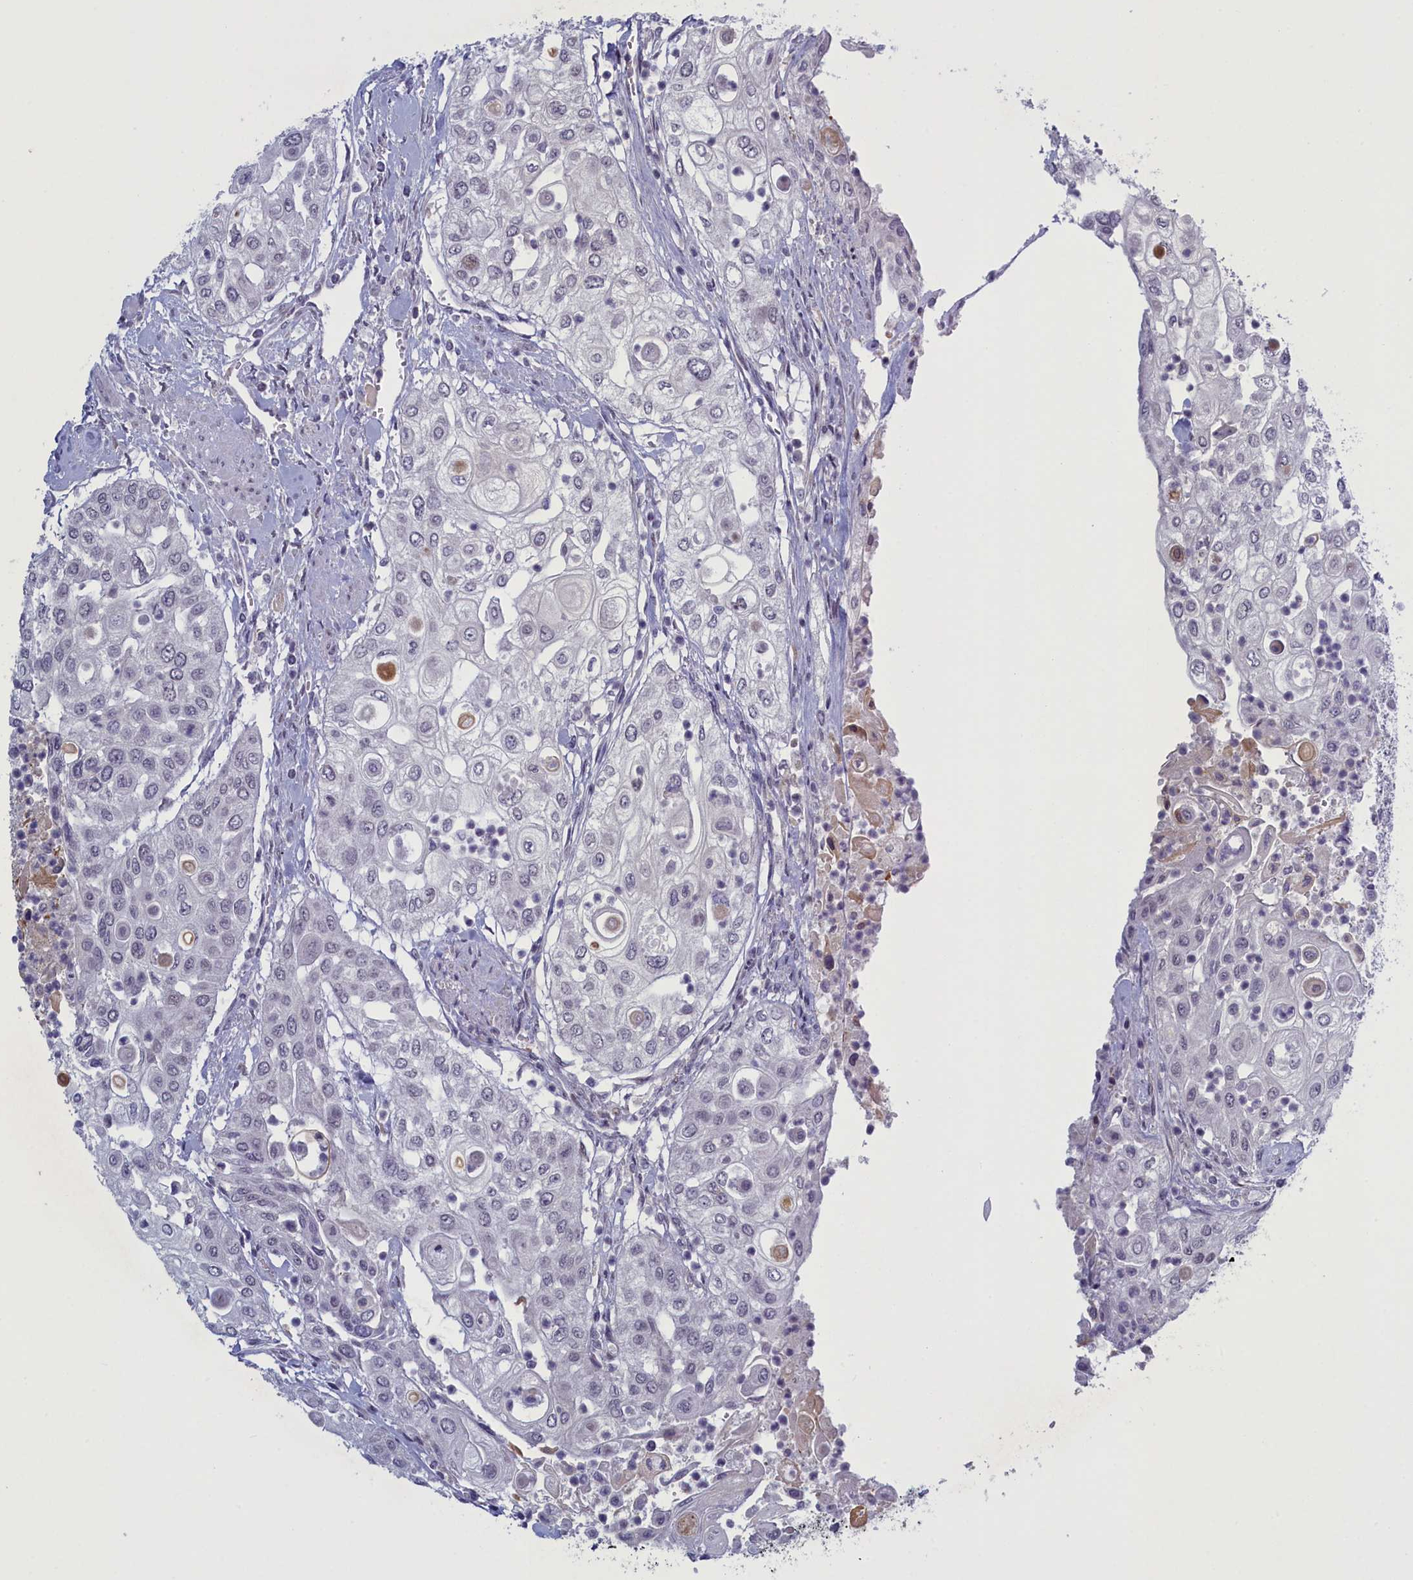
{"staining": {"intensity": "negative", "quantity": "none", "location": "none"}, "tissue": "urothelial cancer", "cell_type": "Tumor cells", "image_type": "cancer", "snomed": [{"axis": "morphology", "description": "Urothelial carcinoma, High grade"}, {"axis": "topography", "description": "Urinary bladder"}], "caption": "Tumor cells are negative for brown protein staining in high-grade urothelial carcinoma. Nuclei are stained in blue.", "gene": "ATF7IP2", "patient": {"sex": "female", "age": 79}}